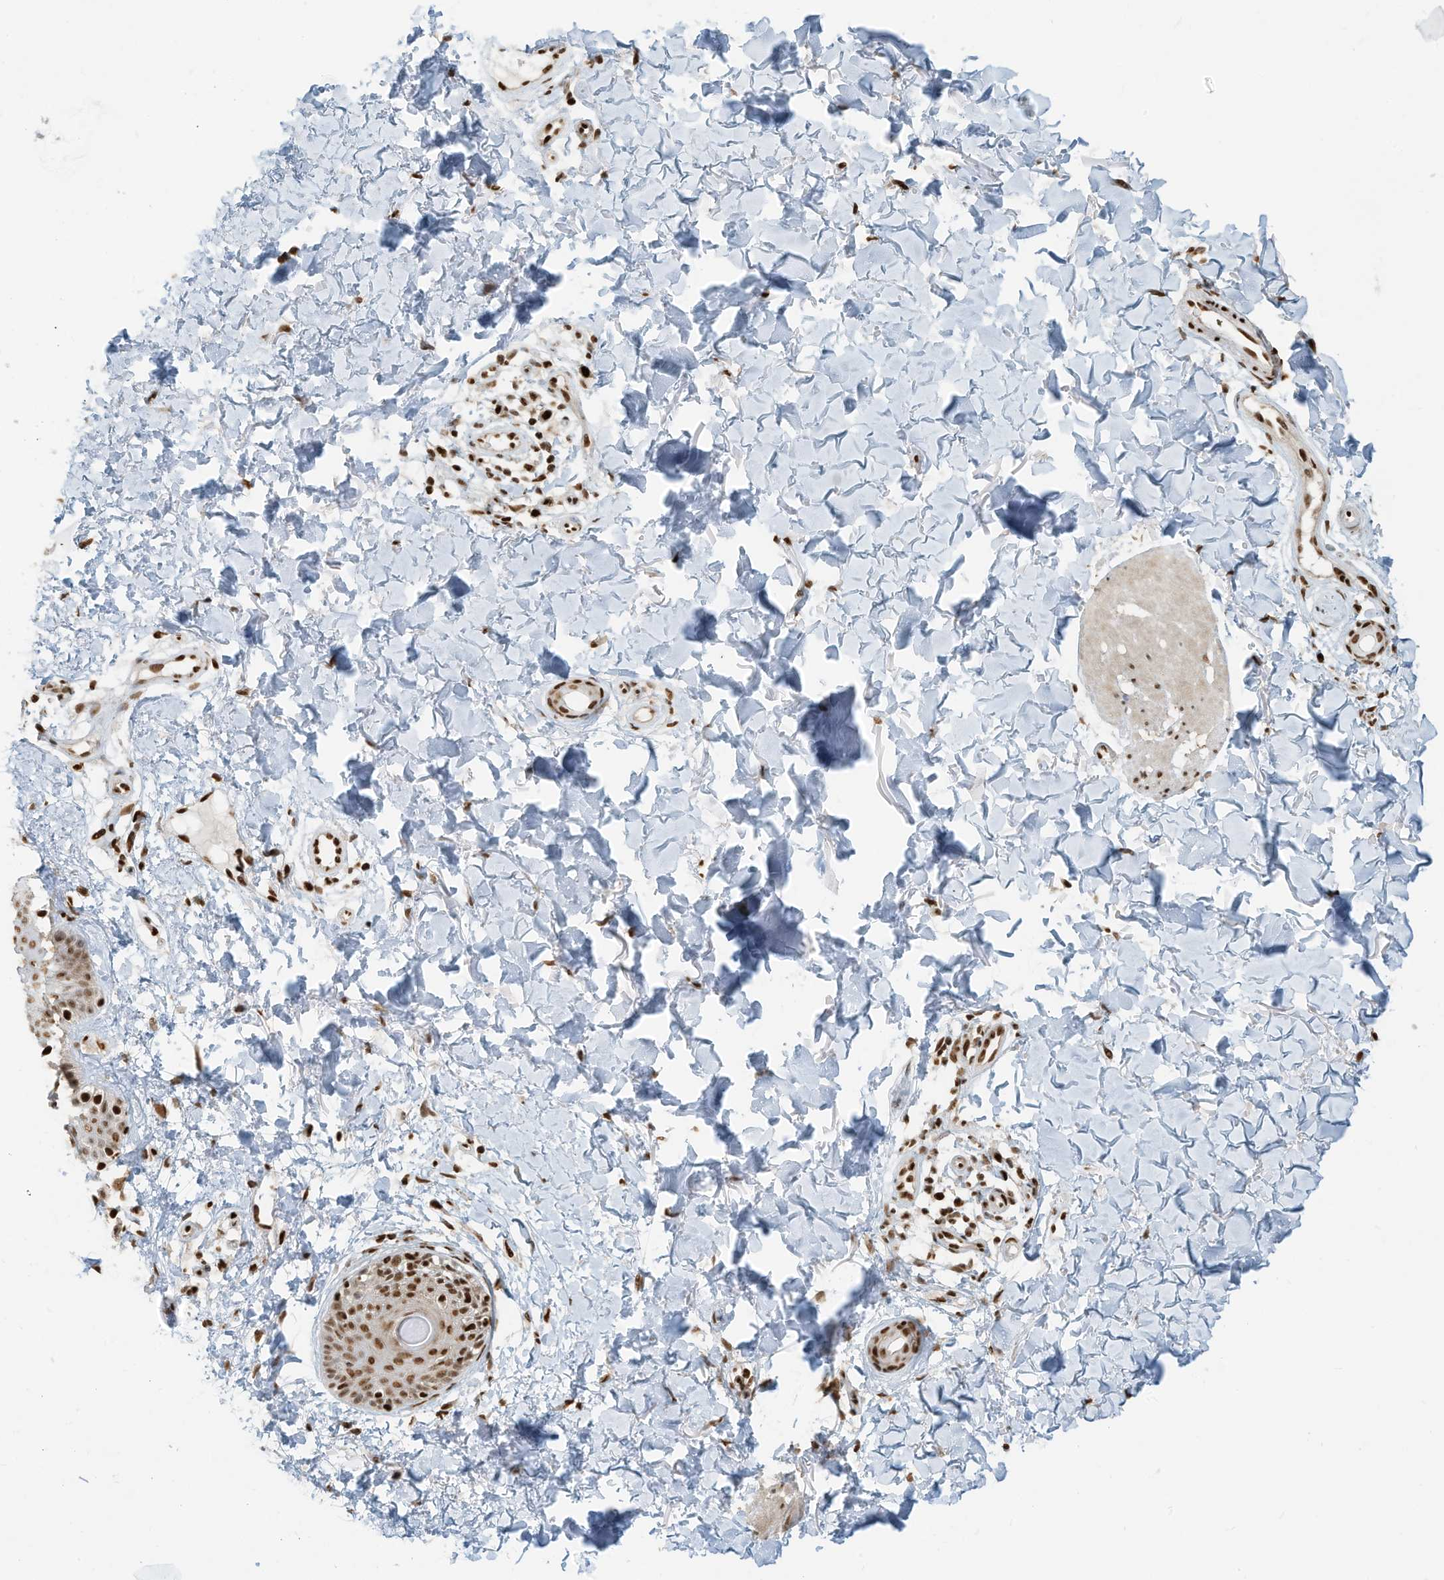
{"staining": {"intensity": "strong", "quantity": ">75%", "location": "nuclear"}, "tissue": "skin", "cell_type": "Fibroblasts", "image_type": "normal", "snomed": [{"axis": "morphology", "description": "Normal tissue, NOS"}, {"axis": "topography", "description": "Skin"}], "caption": "Protein staining of unremarkable skin exhibits strong nuclear staining in approximately >75% of fibroblasts. (IHC, brightfield microscopy, high magnification).", "gene": "SAMD15", "patient": {"sex": "male", "age": 37}}